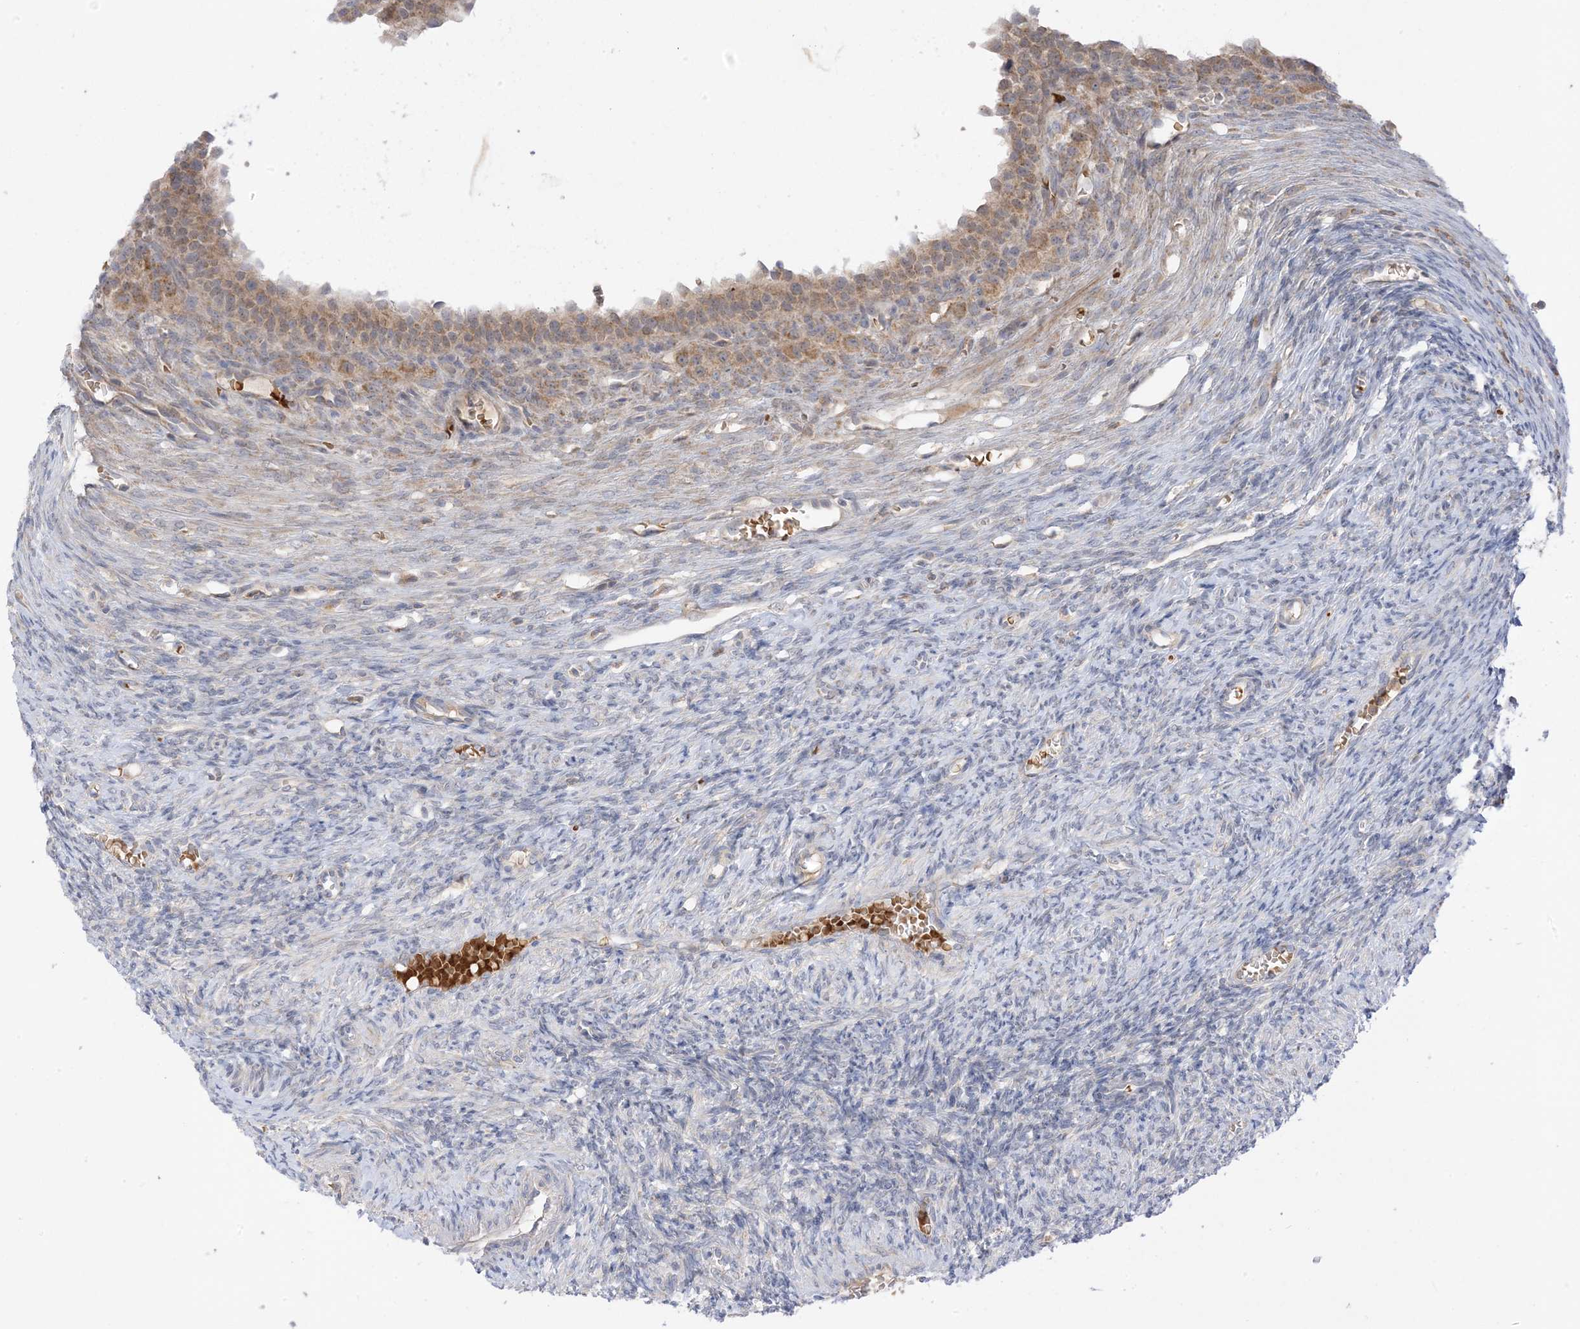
{"staining": {"intensity": "negative", "quantity": "none", "location": "none"}, "tissue": "ovary", "cell_type": "Ovarian stroma cells", "image_type": "normal", "snomed": [{"axis": "morphology", "description": "Normal tissue, NOS"}, {"axis": "topography", "description": "Ovary"}], "caption": "Human ovary stained for a protein using immunohistochemistry (IHC) displays no staining in ovarian stroma cells.", "gene": "NPPC", "patient": {"sex": "female", "age": 27}}